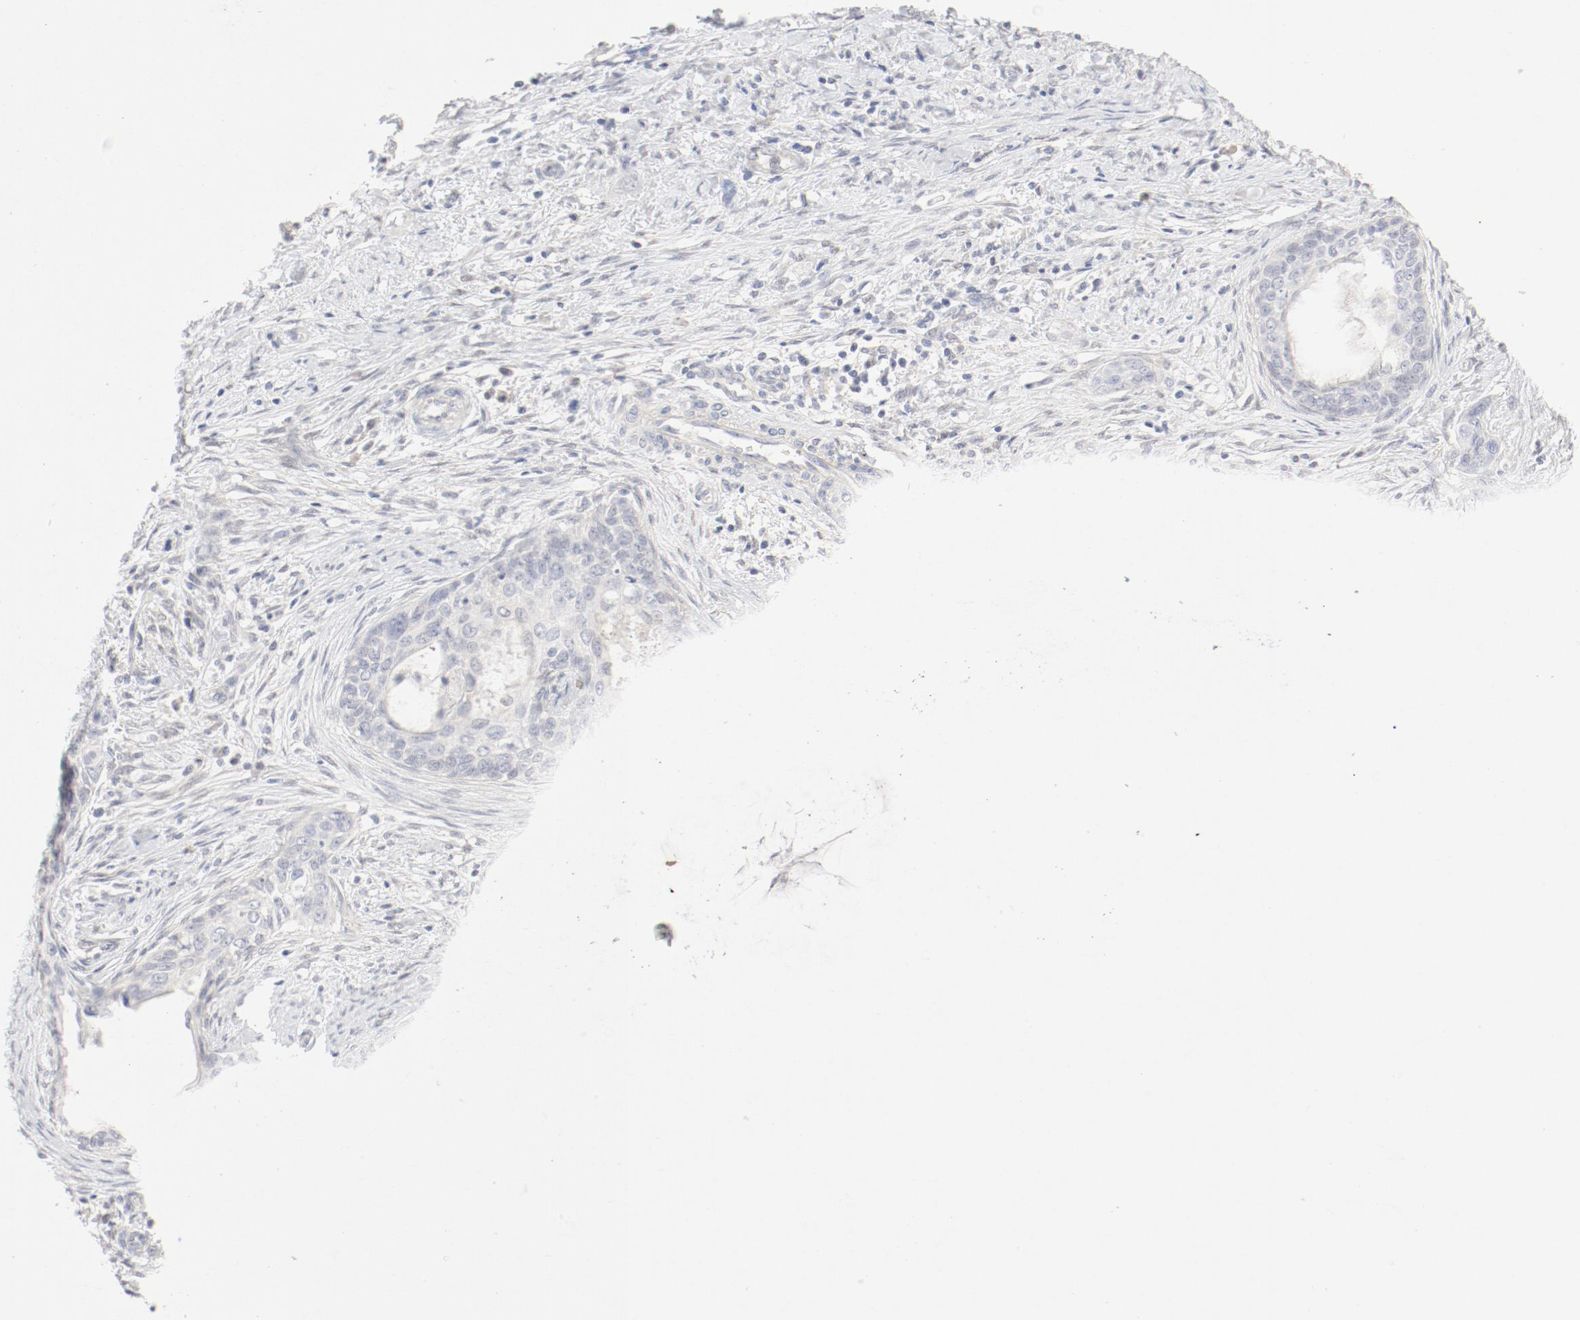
{"staining": {"intensity": "negative", "quantity": "none", "location": "none"}, "tissue": "cervical cancer", "cell_type": "Tumor cells", "image_type": "cancer", "snomed": [{"axis": "morphology", "description": "Squamous cell carcinoma, NOS"}, {"axis": "topography", "description": "Cervix"}], "caption": "Immunohistochemistry of human cervical squamous cell carcinoma shows no staining in tumor cells.", "gene": "PGM1", "patient": {"sex": "female", "age": 33}}